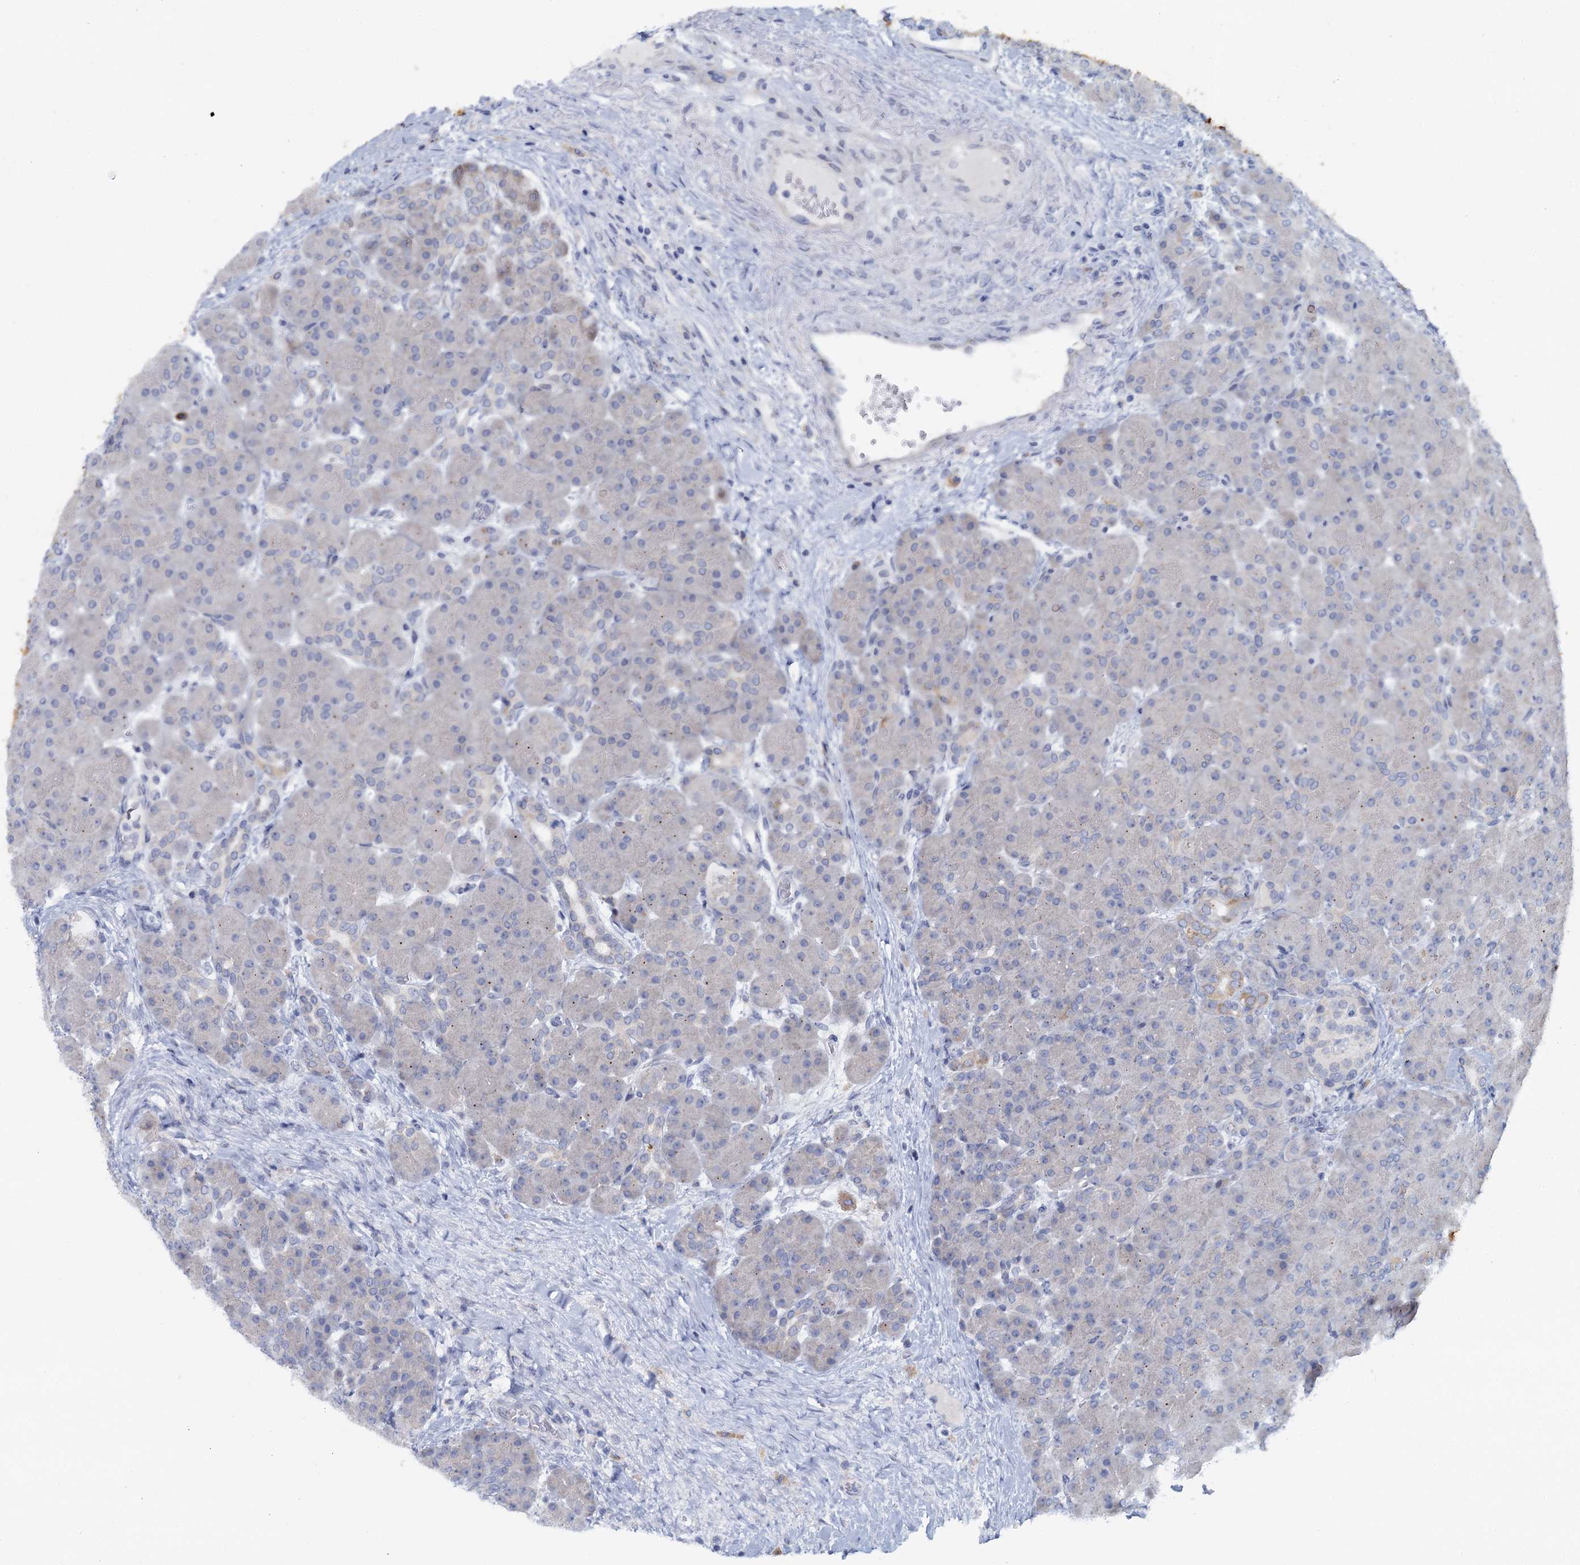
{"staining": {"intensity": "weak", "quantity": "<25%", "location": "cytoplasmic/membranous"}, "tissue": "pancreas", "cell_type": "Exocrine glandular cells", "image_type": "normal", "snomed": [{"axis": "morphology", "description": "Normal tissue, NOS"}, {"axis": "topography", "description": "Pancreas"}], "caption": "Immunohistochemical staining of unremarkable pancreas reveals no significant expression in exocrine glandular cells. Nuclei are stained in blue.", "gene": "ACRBP", "patient": {"sex": "male", "age": 66}}